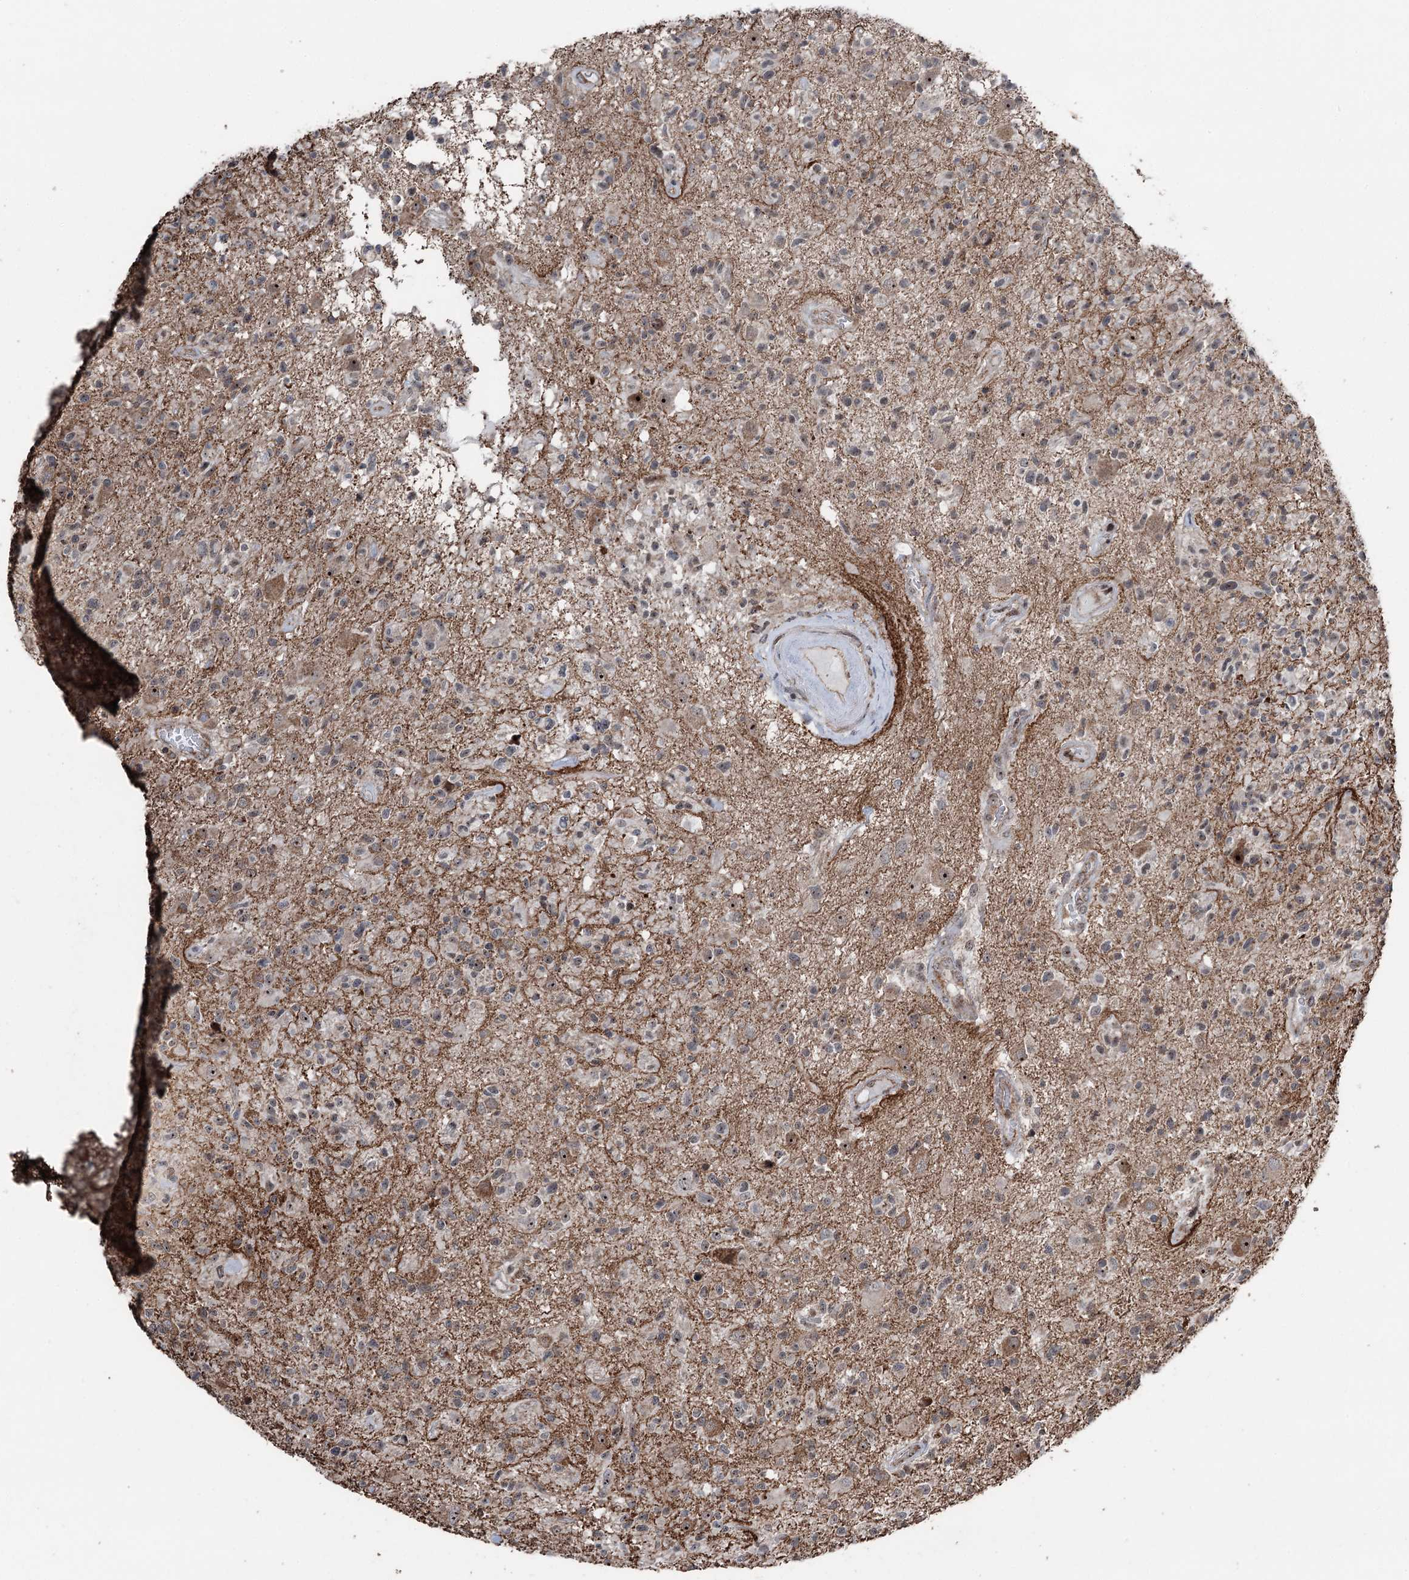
{"staining": {"intensity": "negative", "quantity": "none", "location": "none"}, "tissue": "glioma", "cell_type": "Tumor cells", "image_type": "cancer", "snomed": [{"axis": "morphology", "description": "Glioma, malignant, High grade"}, {"axis": "morphology", "description": "Glioblastoma, NOS"}, {"axis": "topography", "description": "Brain"}], "caption": "There is no significant staining in tumor cells of glioma. The staining was performed using DAB to visualize the protein expression in brown, while the nuclei were stained in blue with hematoxylin (Magnification: 20x).", "gene": "STEEP1", "patient": {"sex": "male", "age": 60}}